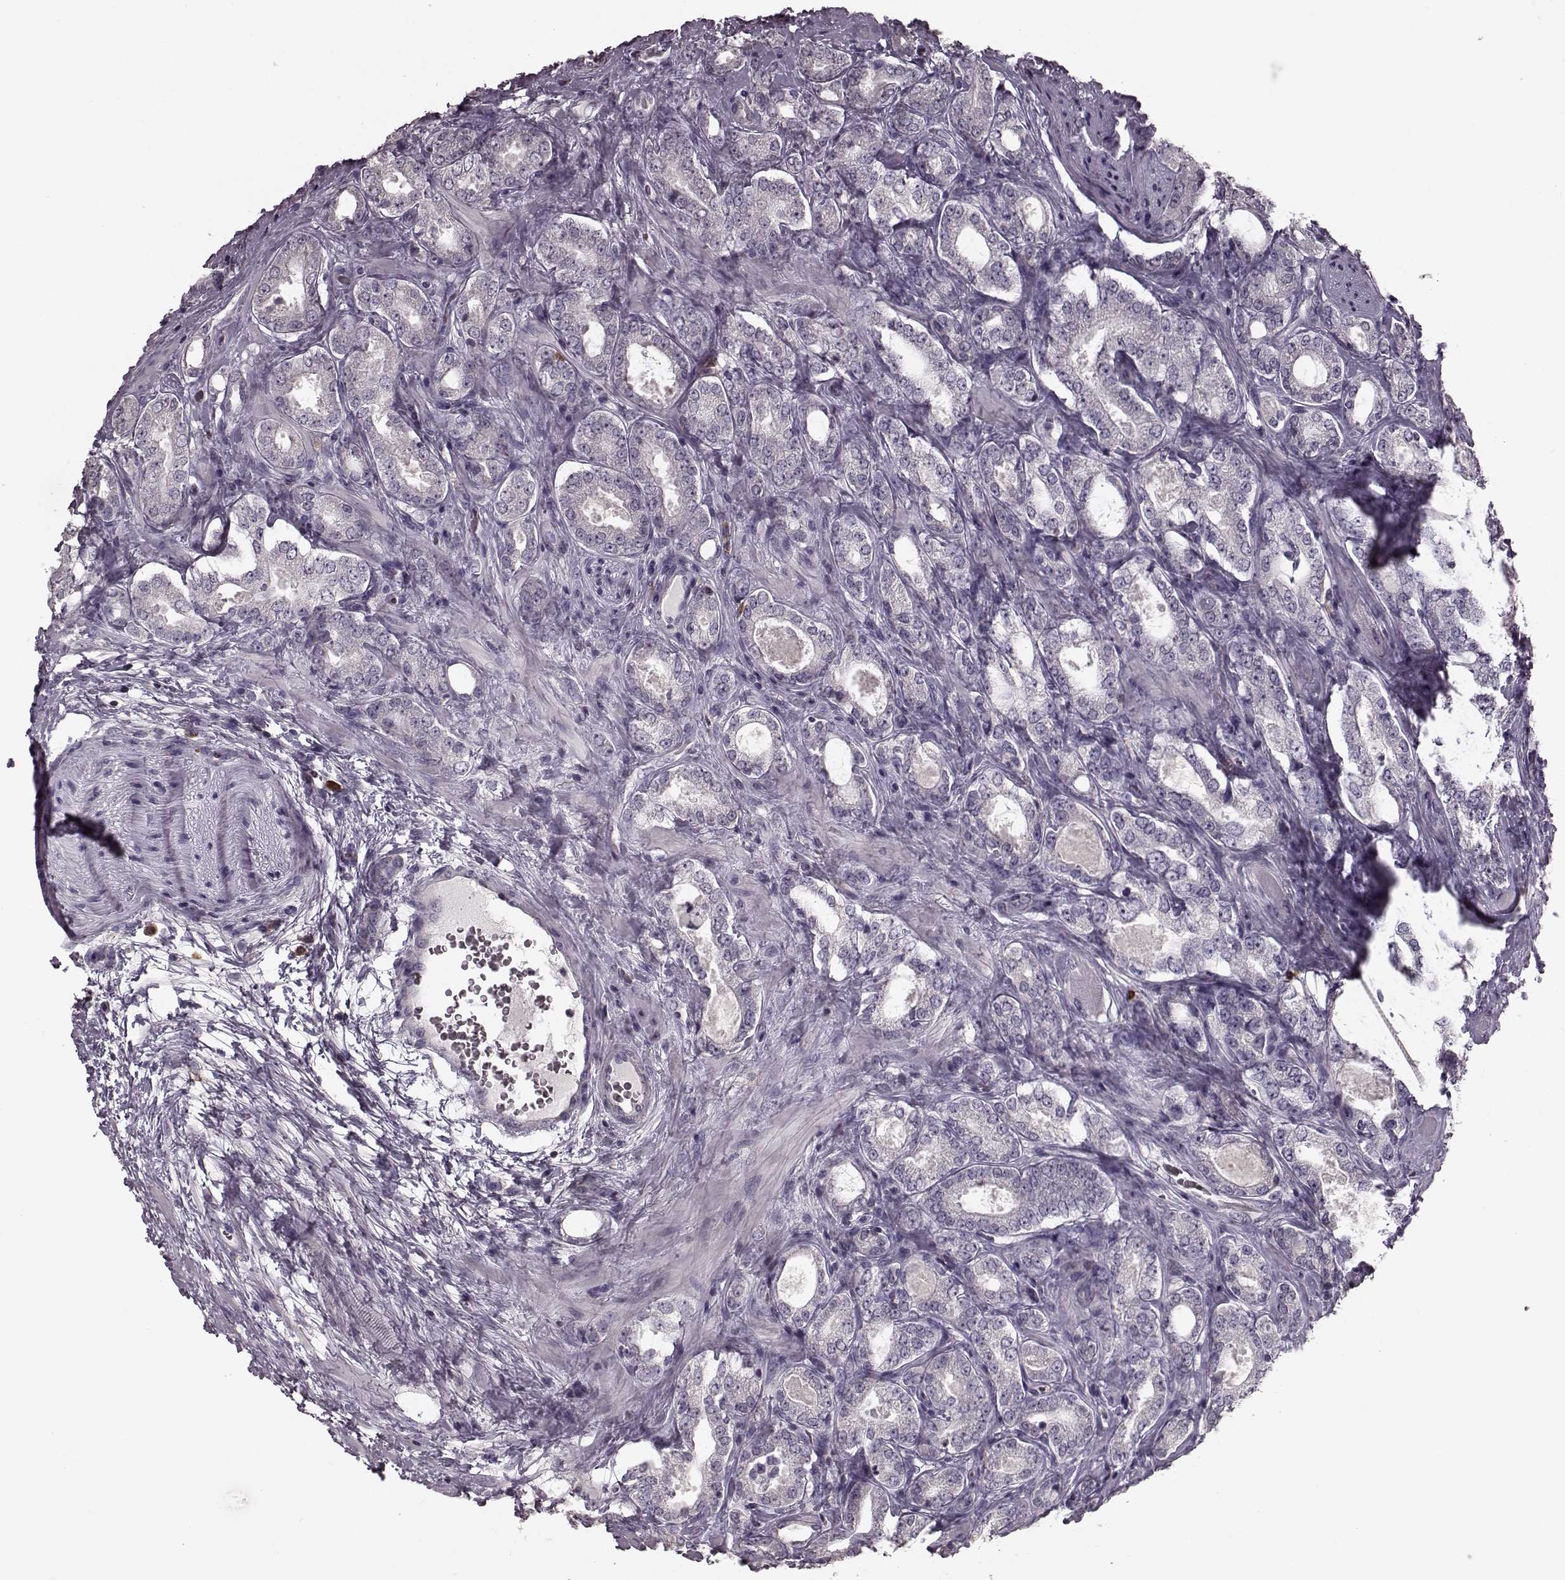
{"staining": {"intensity": "negative", "quantity": "none", "location": "none"}, "tissue": "prostate cancer", "cell_type": "Tumor cells", "image_type": "cancer", "snomed": [{"axis": "morphology", "description": "Adenocarcinoma, NOS"}, {"axis": "topography", "description": "Prostate"}], "caption": "Immunohistochemical staining of human adenocarcinoma (prostate) displays no significant expression in tumor cells. The staining is performed using DAB brown chromogen with nuclei counter-stained in using hematoxylin.", "gene": "CD28", "patient": {"sex": "male", "age": 64}}